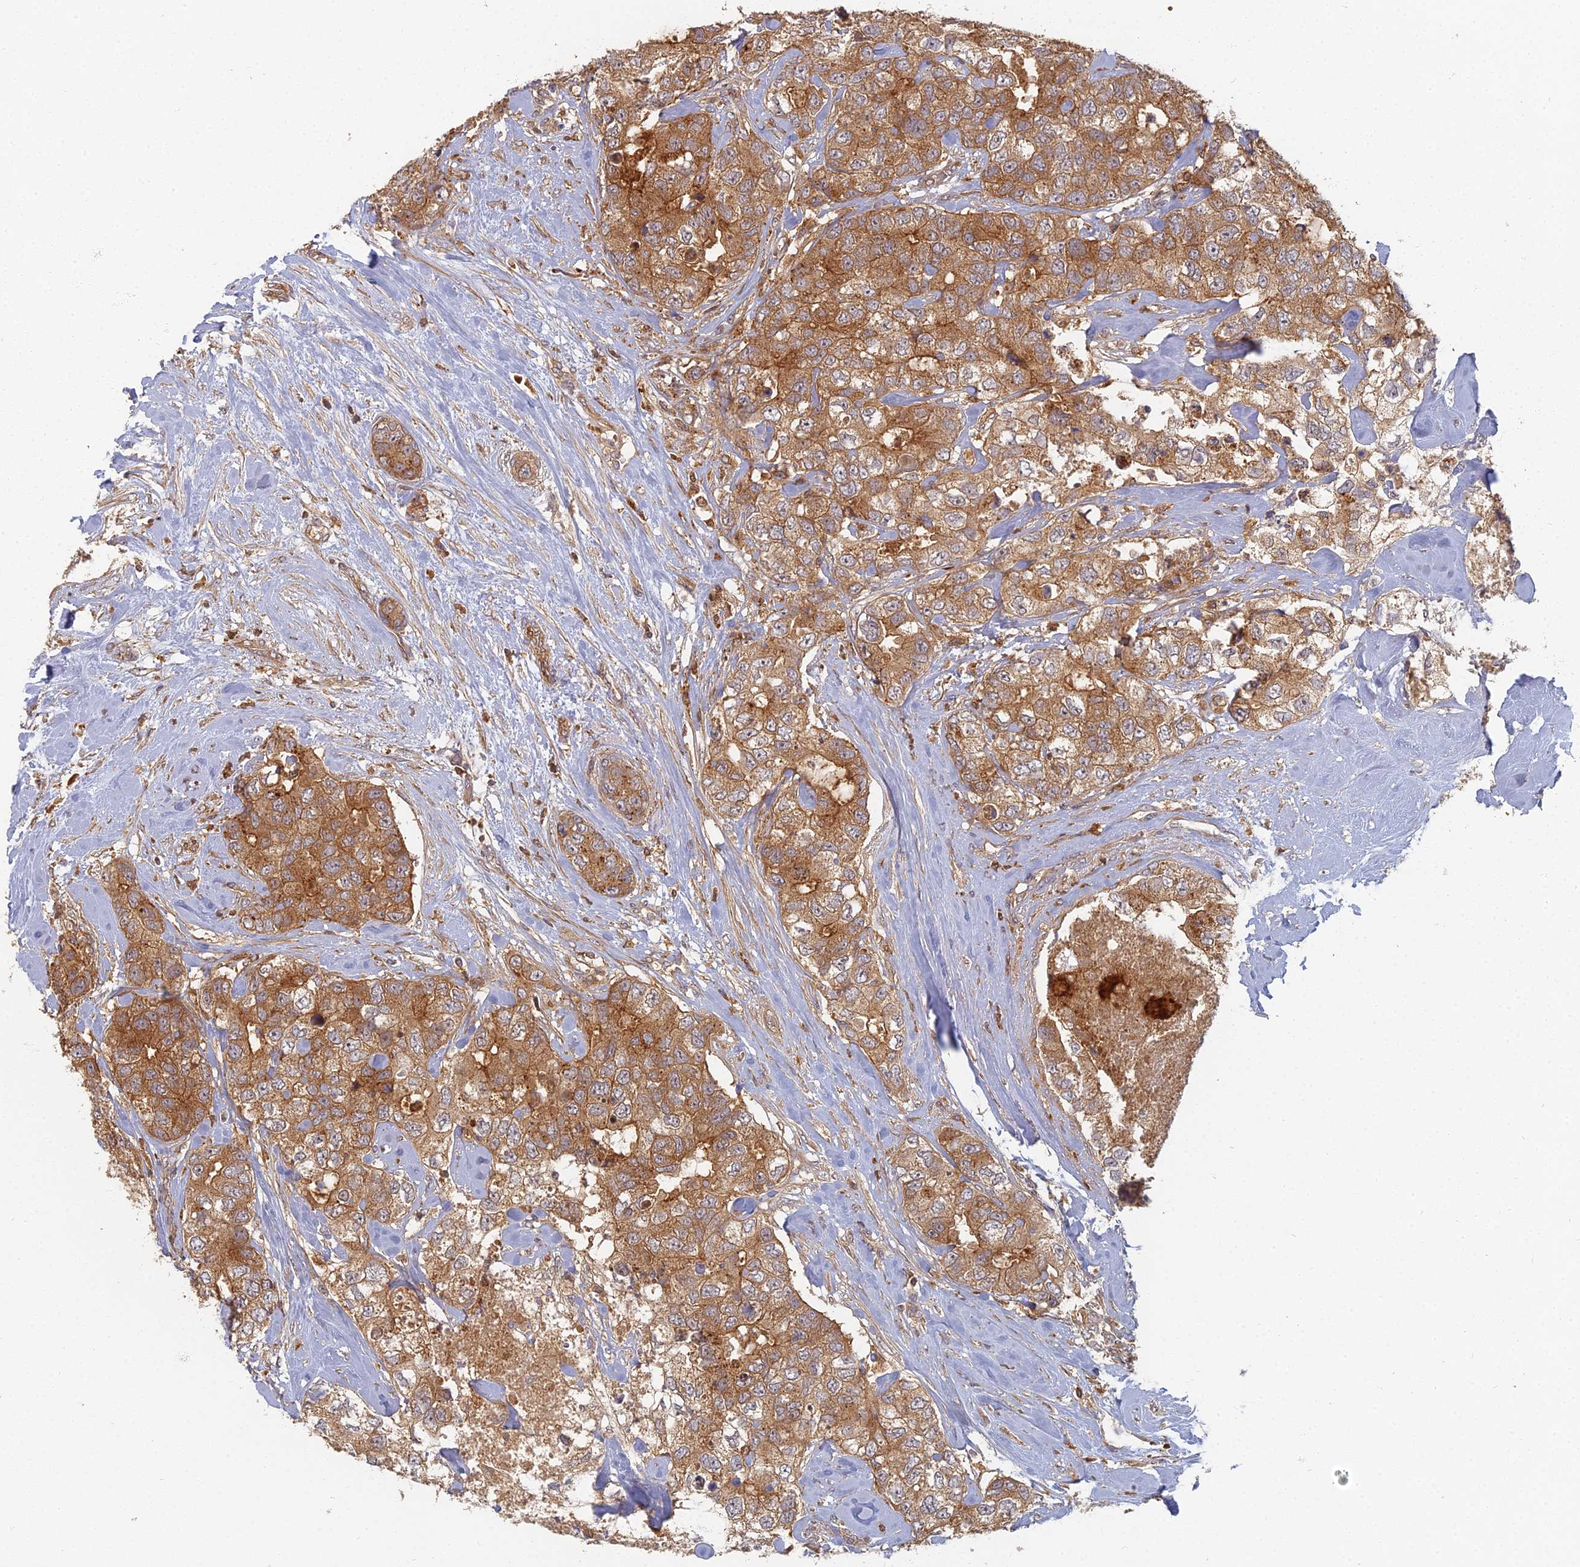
{"staining": {"intensity": "moderate", "quantity": ">75%", "location": "cytoplasmic/membranous"}, "tissue": "breast cancer", "cell_type": "Tumor cells", "image_type": "cancer", "snomed": [{"axis": "morphology", "description": "Duct carcinoma"}, {"axis": "topography", "description": "Breast"}], "caption": "Immunohistochemistry image of neoplastic tissue: human breast cancer (invasive ductal carcinoma) stained using immunohistochemistry displays medium levels of moderate protein expression localized specifically in the cytoplasmic/membranous of tumor cells, appearing as a cytoplasmic/membranous brown color.", "gene": "INO80D", "patient": {"sex": "female", "age": 62}}